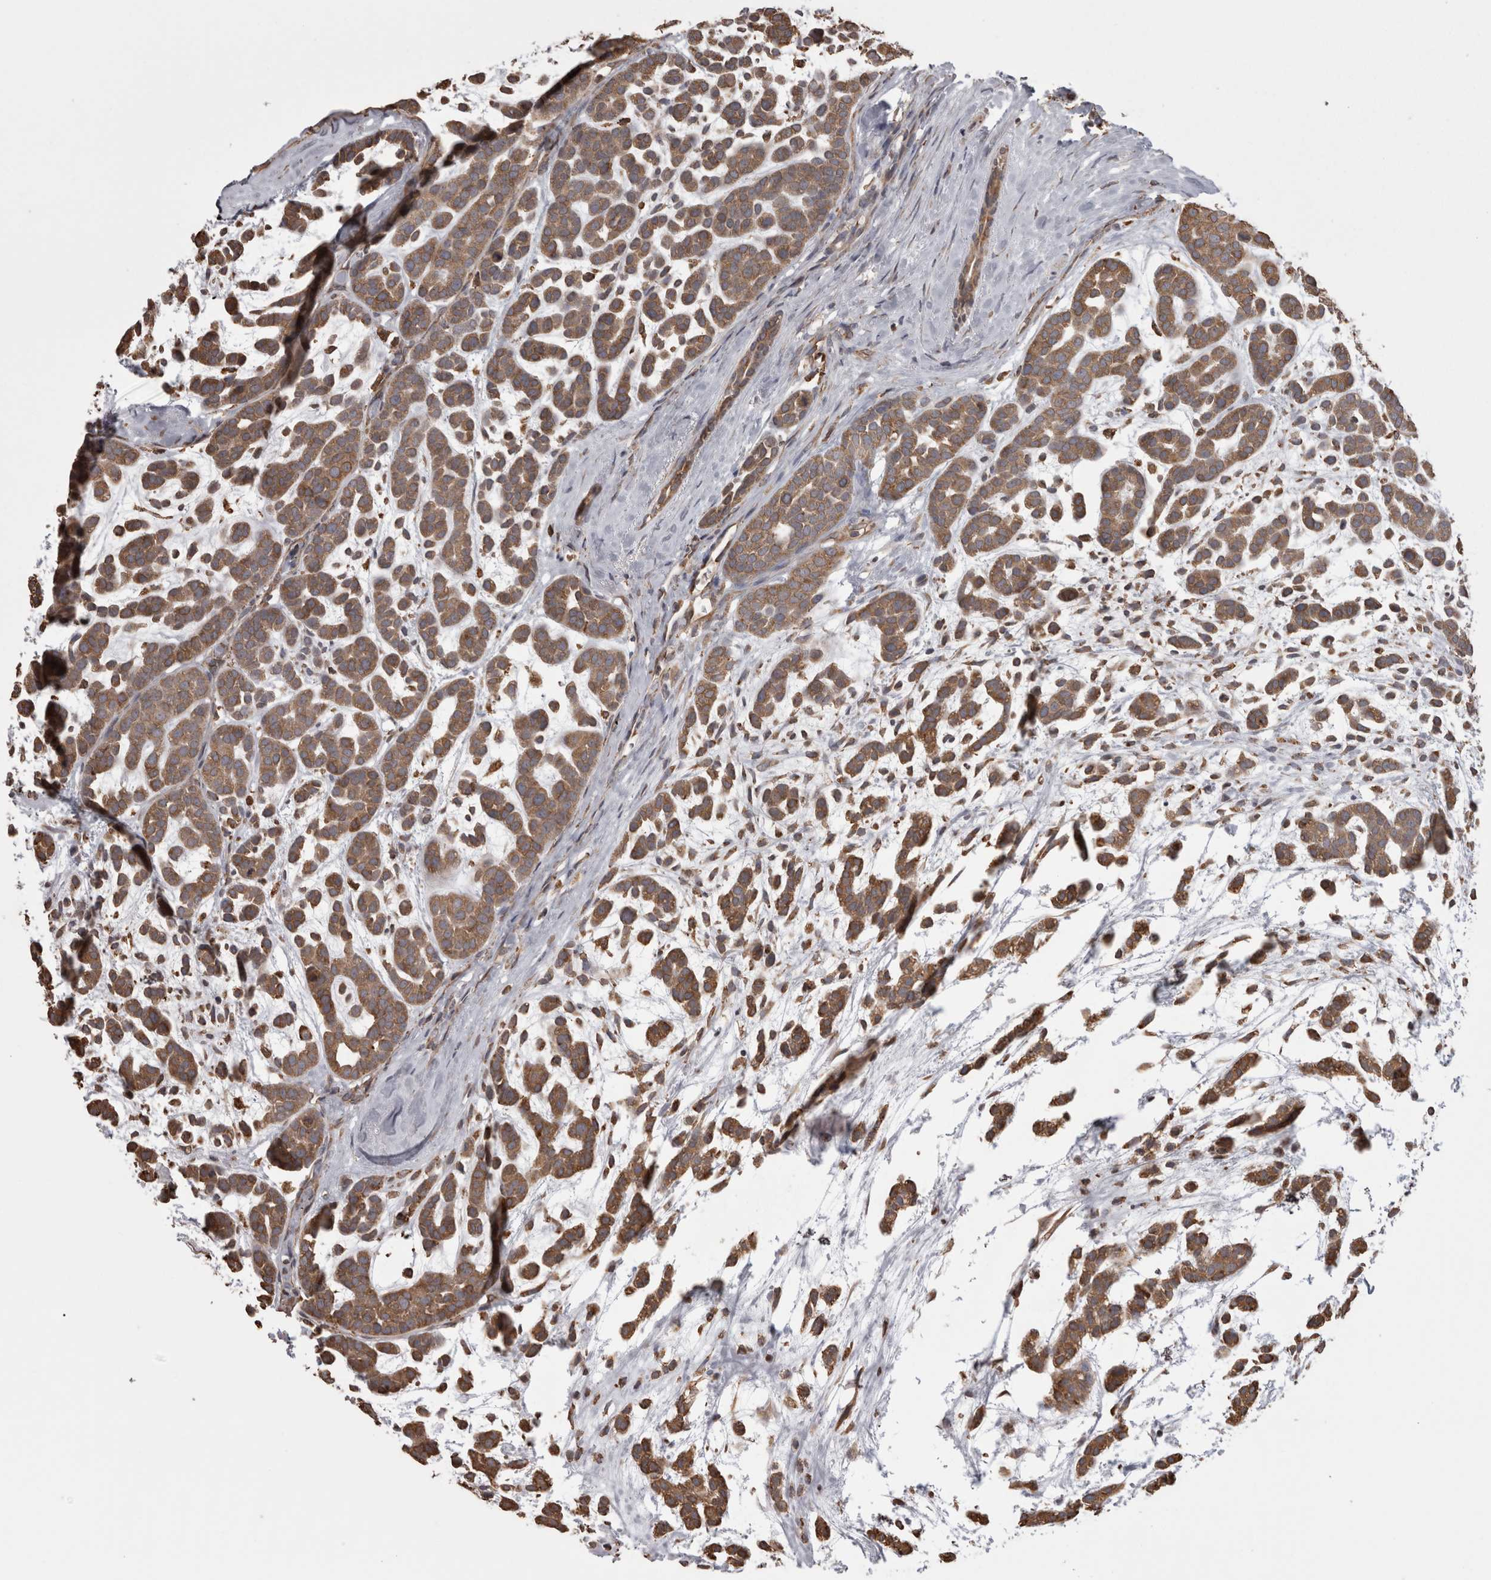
{"staining": {"intensity": "moderate", "quantity": ">75%", "location": "cytoplasmic/membranous"}, "tissue": "head and neck cancer", "cell_type": "Tumor cells", "image_type": "cancer", "snomed": [{"axis": "morphology", "description": "Adenocarcinoma, NOS"}, {"axis": "morphology", "description": "Adenoma, NOS"}, {"axis": "topography", "description": "Head-Neck"}], "caption": "Immunohistochemistry (IHC) micrograph of neoplastic tissue: human head and neck cancer stained using immunohistochemistry demonstrates medium levels of moderate protein expression localized specifically in the cytoplasmic/membranous of tumor cells, appearing as a cytoplasmic/membranous brown color.", "gene": "PON2", "patient": {"sex": "female", "age": 55}}